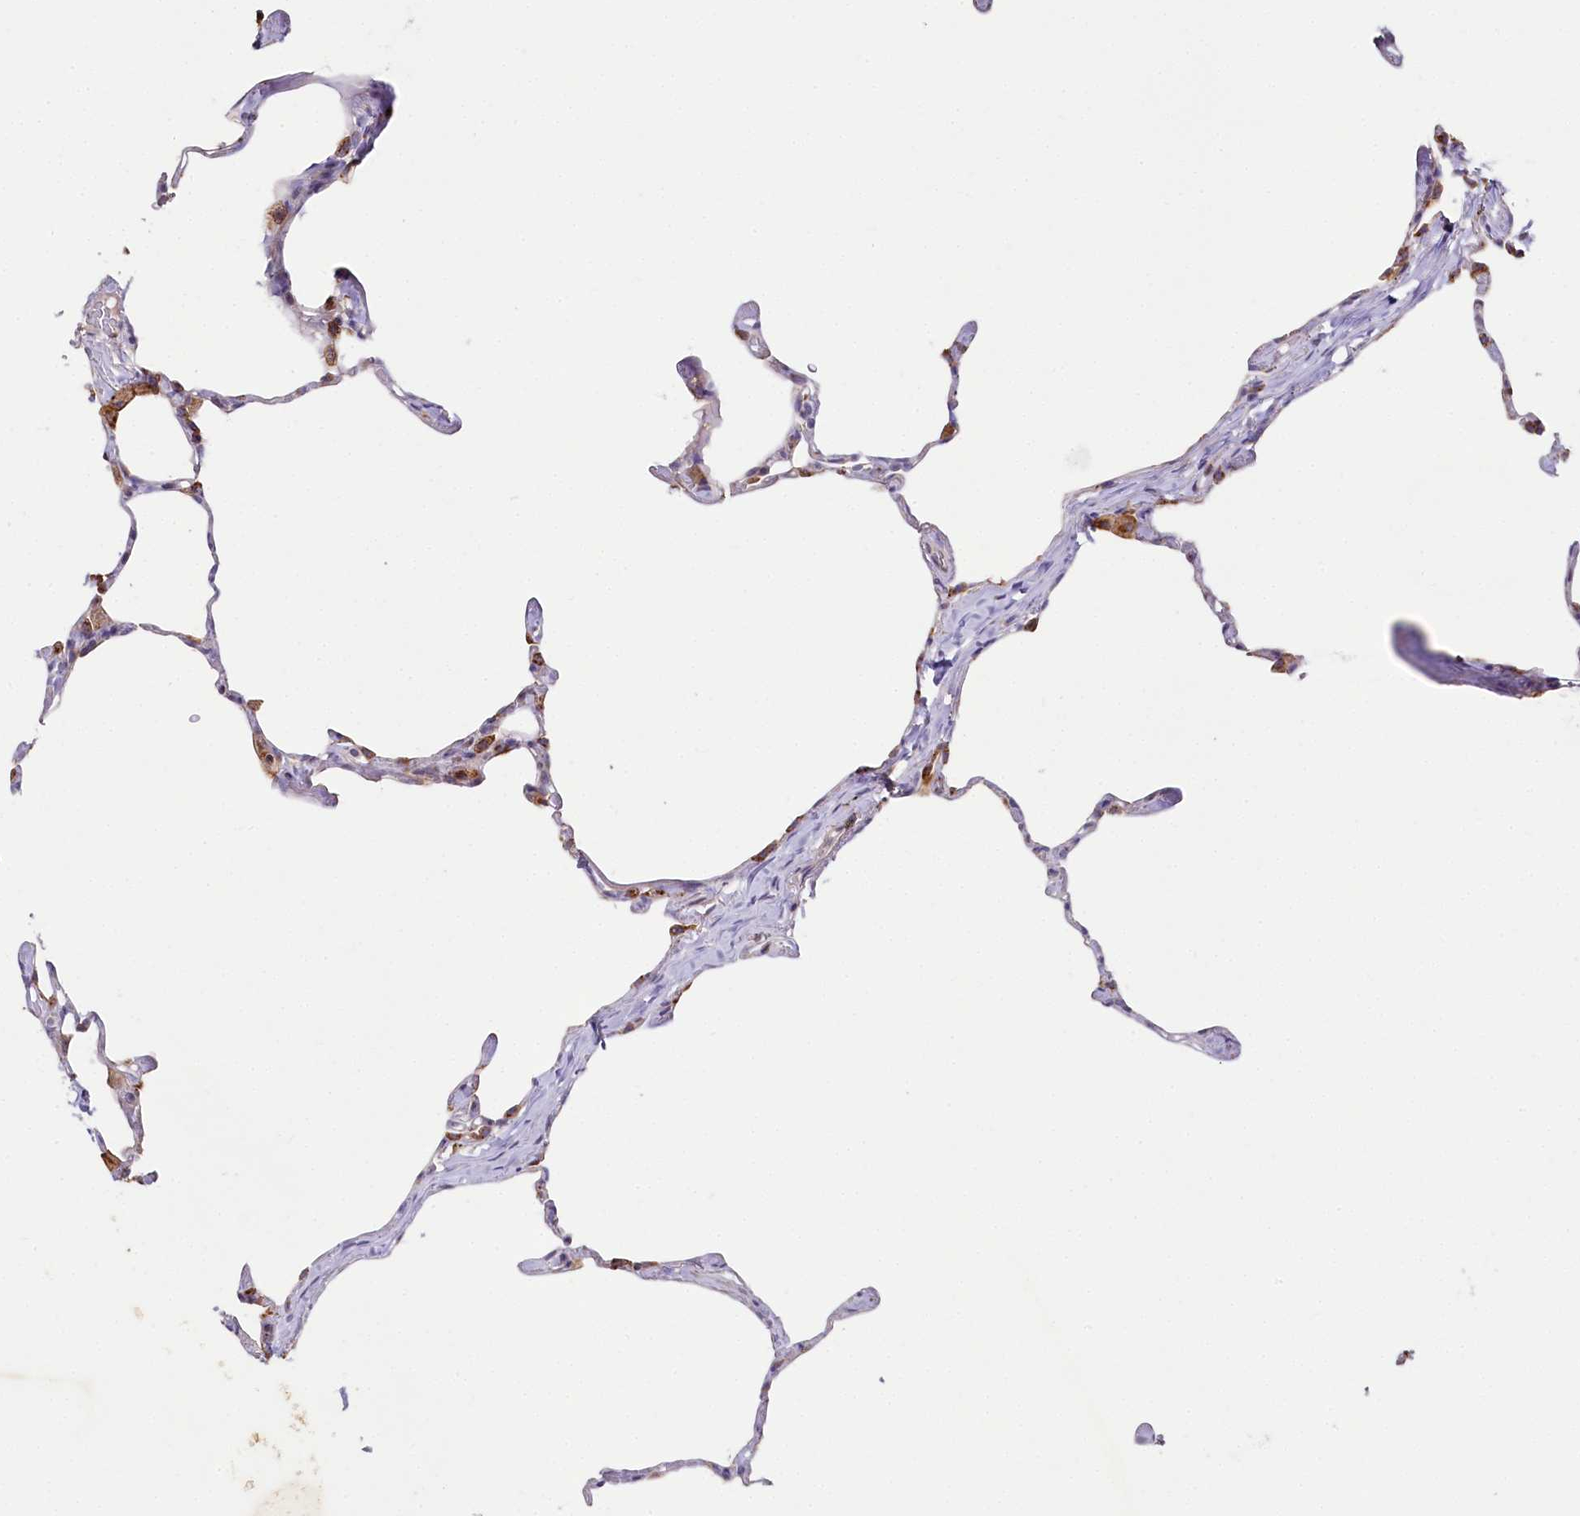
{"staining": {"intensity": "negative", "quantity": "none", "location": "none"}, "tissue": "lung", "cell_type": "Alveolar cells", "image_type": "normal", "snomed": [{"axis": "morphology", "description": "Normal tissue, NOS"}, {"axis": "topography", "description": "Lung"}], "caption": "Alveolar cells show no significant positivity in unremarkable lung. (IHC, brightfield microscopy, high magnification).", "gene": "STX6", "patient": {"sex": "male", "age": 65}}